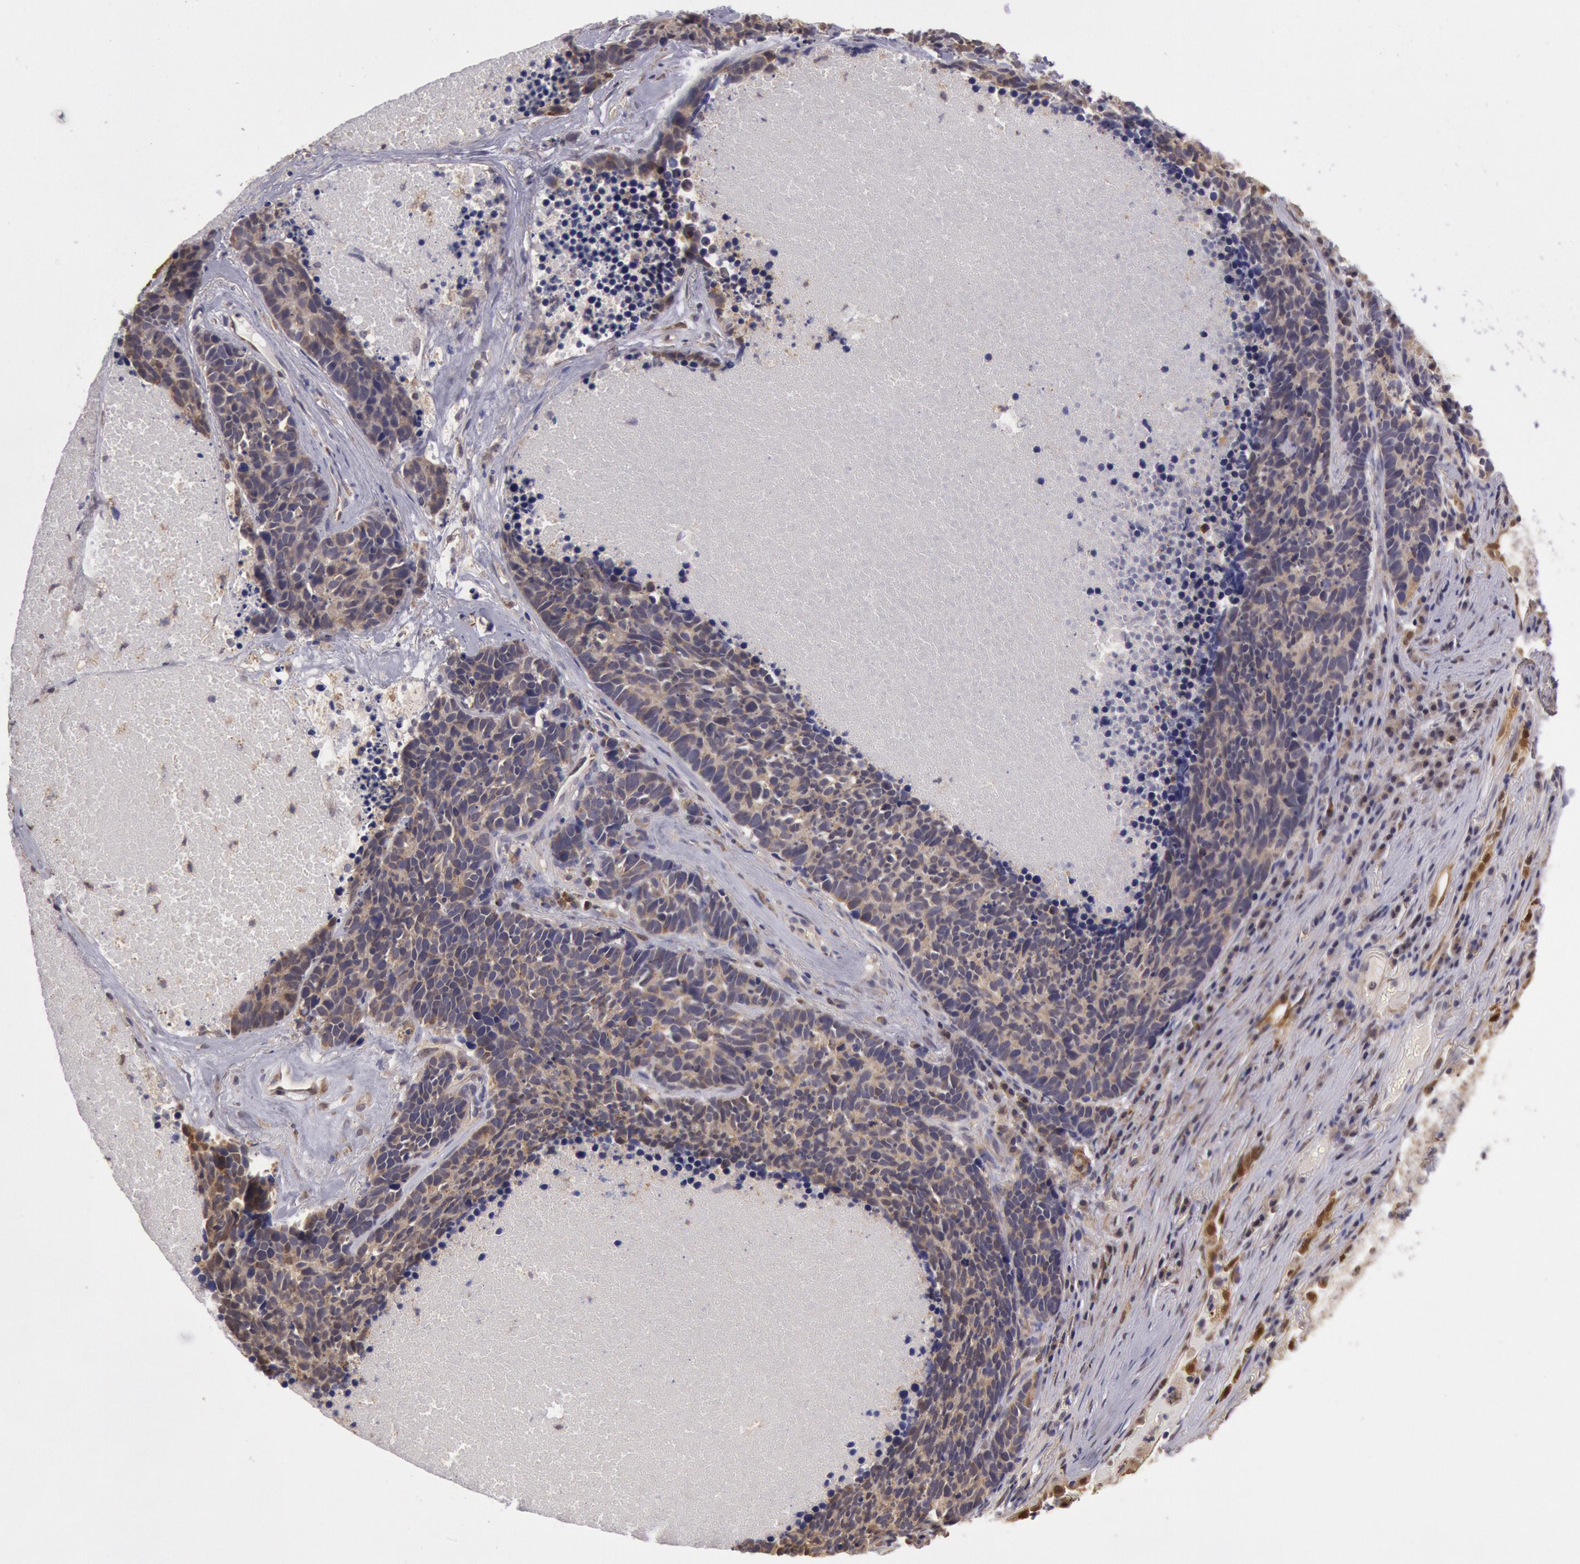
{"staining": {"intensity": "weak", "quantity": ">75%", "location": "cytoplasmic/membranous"}, "tissue": "lung cancer", "cell_type": "Tumor cells", "image_type": "cancer", "snomed": [{"axis": "morphology", "description": "Neoplasm, malignant, NOS"}, {"axis": "topography", "description": "Lung"}], "caption": "Neoplasm (malignant) (lung) stained with DAB IHC reveals low levels of weak cytoplasmic/membranous expression in approximately >75% of tumor cells.", "gene": "MPST", "patient": {"sex": "female", "age": 75}}